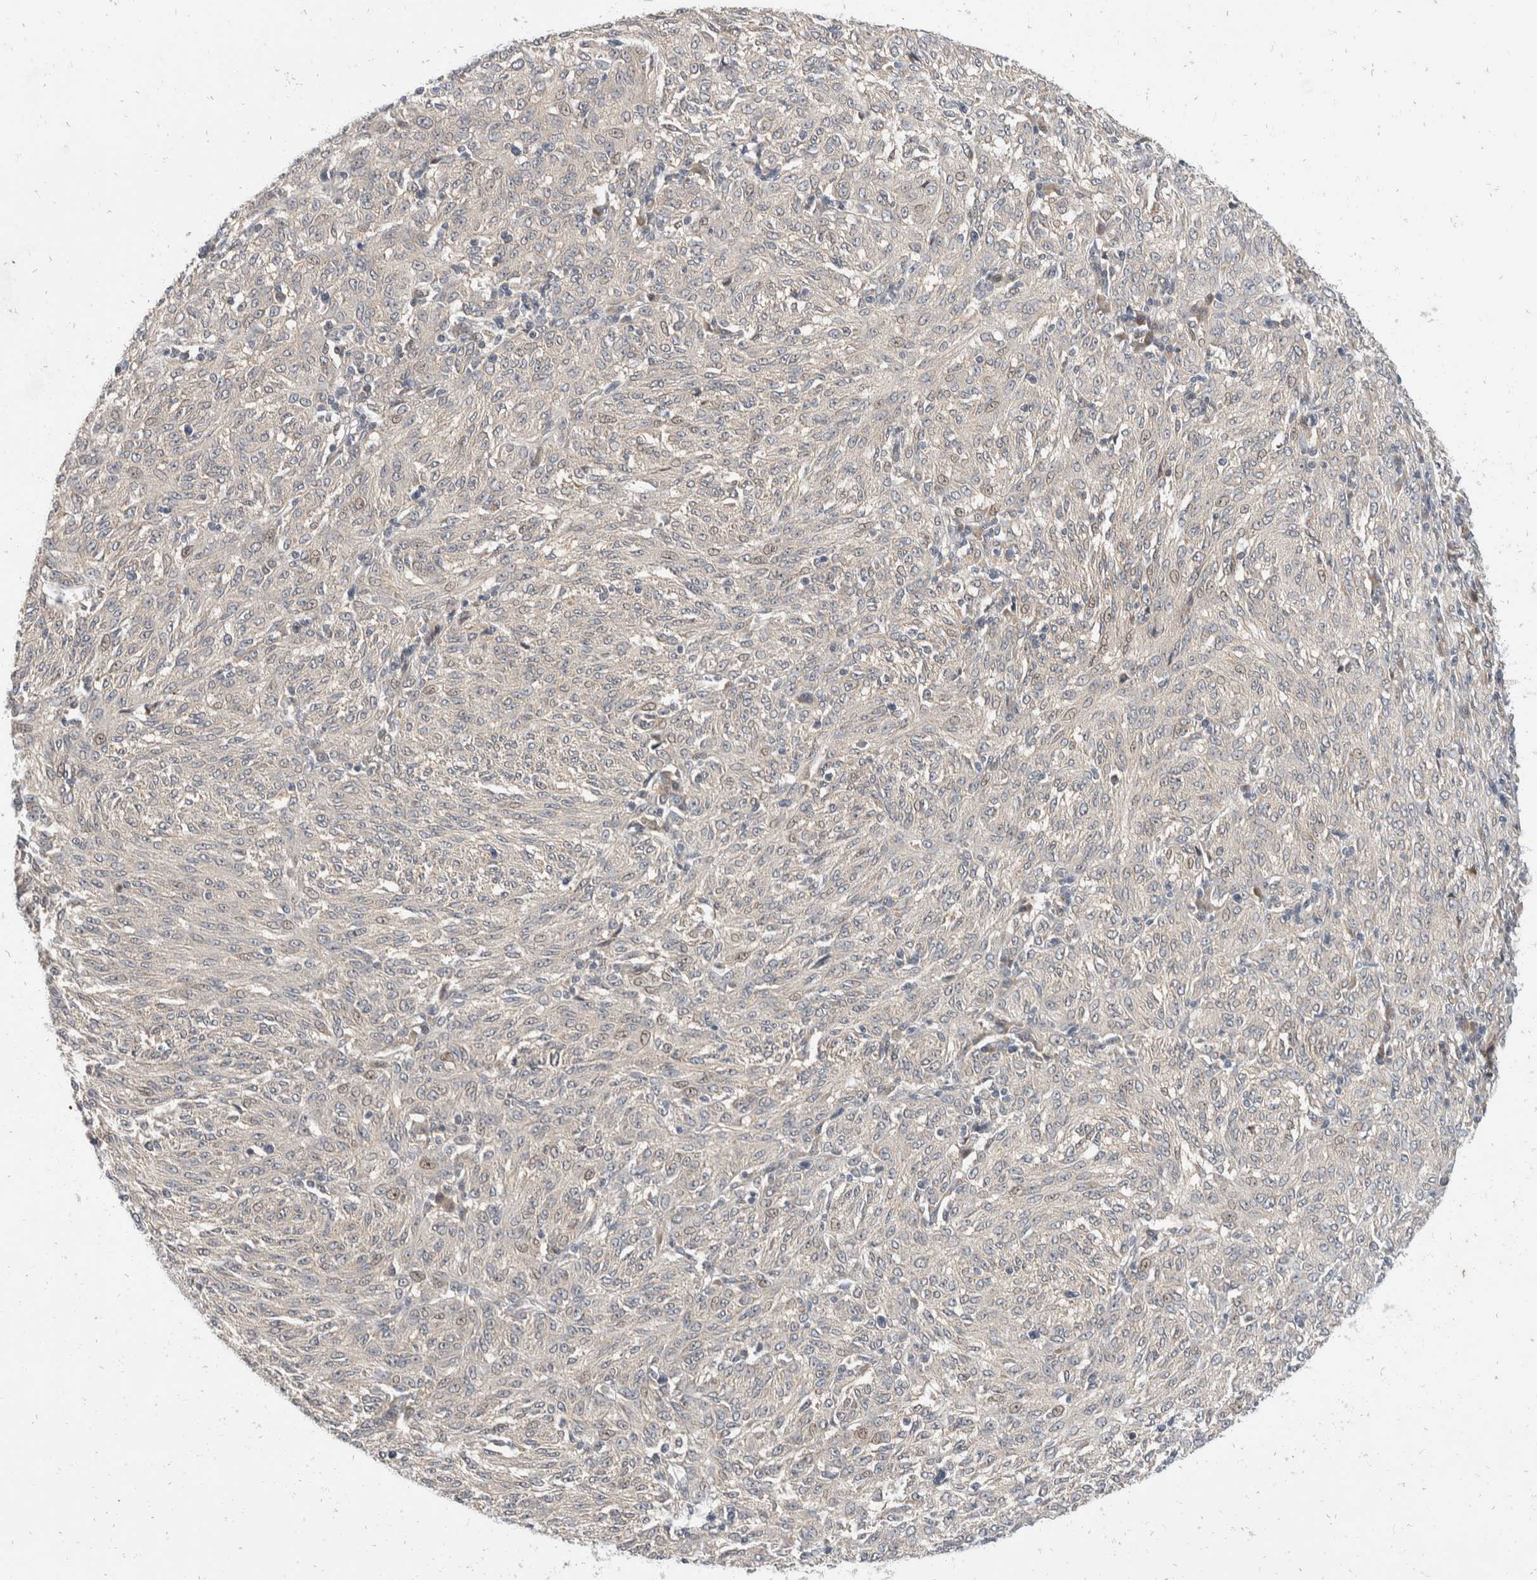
{"staining": {"intensity": "weak", "quantity": "<25%", "location": "nuclear"}, "tissue": "melanoma", "cell_type": "Tumor cells", "image_type": "cancer", "snomed": [{"axis": "morphology", "description": "Malignant melanoma, NOS"}, {"axis": "topography", "description": "Skin"}], "caption": "Immunohistochemical staining of melanoma displays no significant expression in tumor cells.", "gene": "ZNF703", "patient": {"sex": "female", "age": 72}}